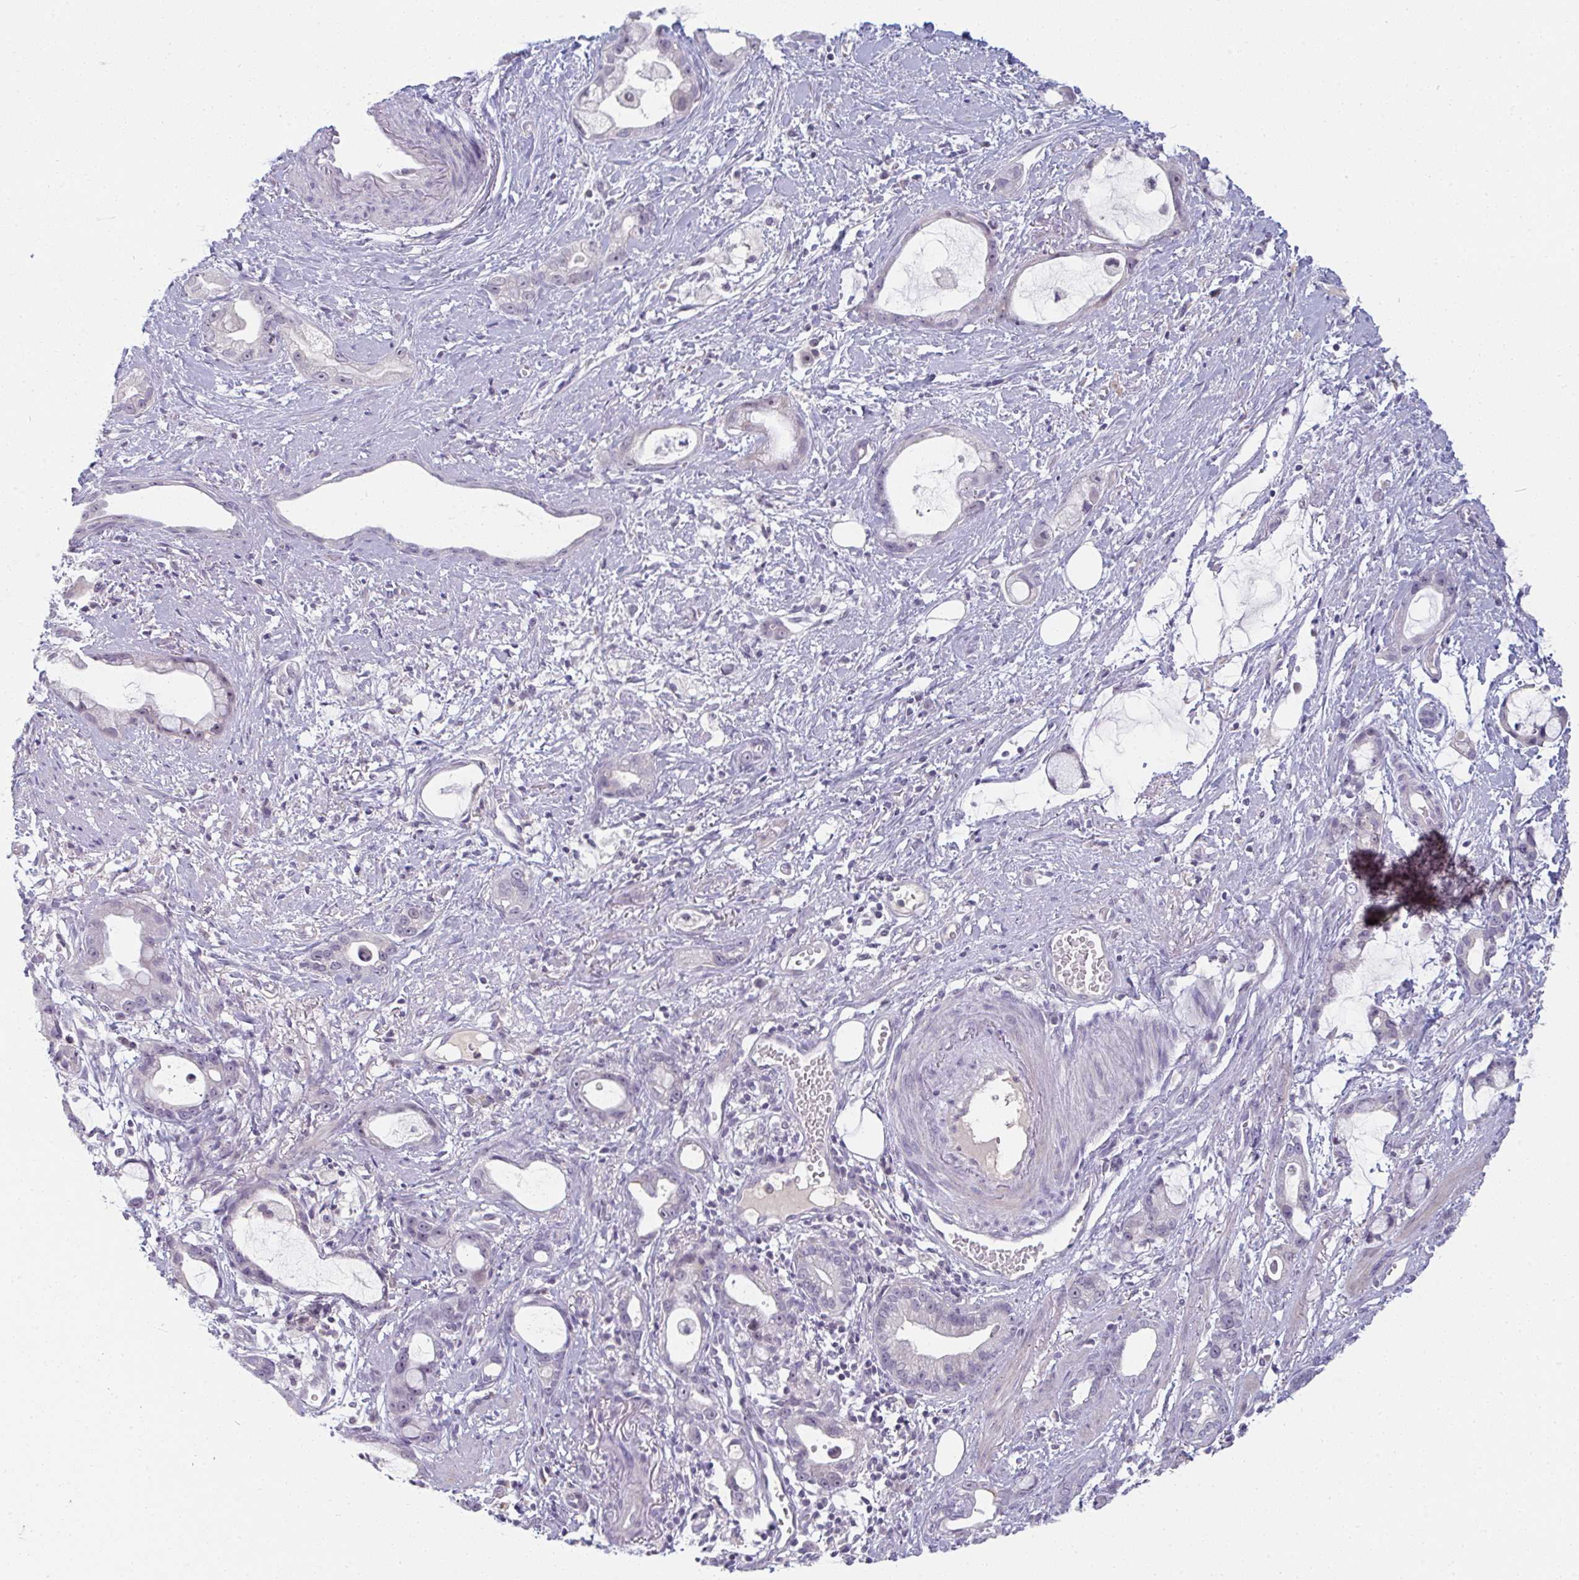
{"staining": {"intensity": "negative", "quantity": "none", "location": "none"}, "tissue": "stomach cancer", "cell_type": "Tumor cells", "image_type": "cancer", "snomed": [{"axis": "morphology", "description": "Adenocarcinoma, NOS"}, {"axis": "topography", "description": "Stomach"}], "caption": "Immunohistochemistry (IHC) of human stomach cancer (adenocarcinoma) exhibits no expression in tumor cells.", "gene": "PPFIA4", "patient": {"sex": "male", "age": 55}}